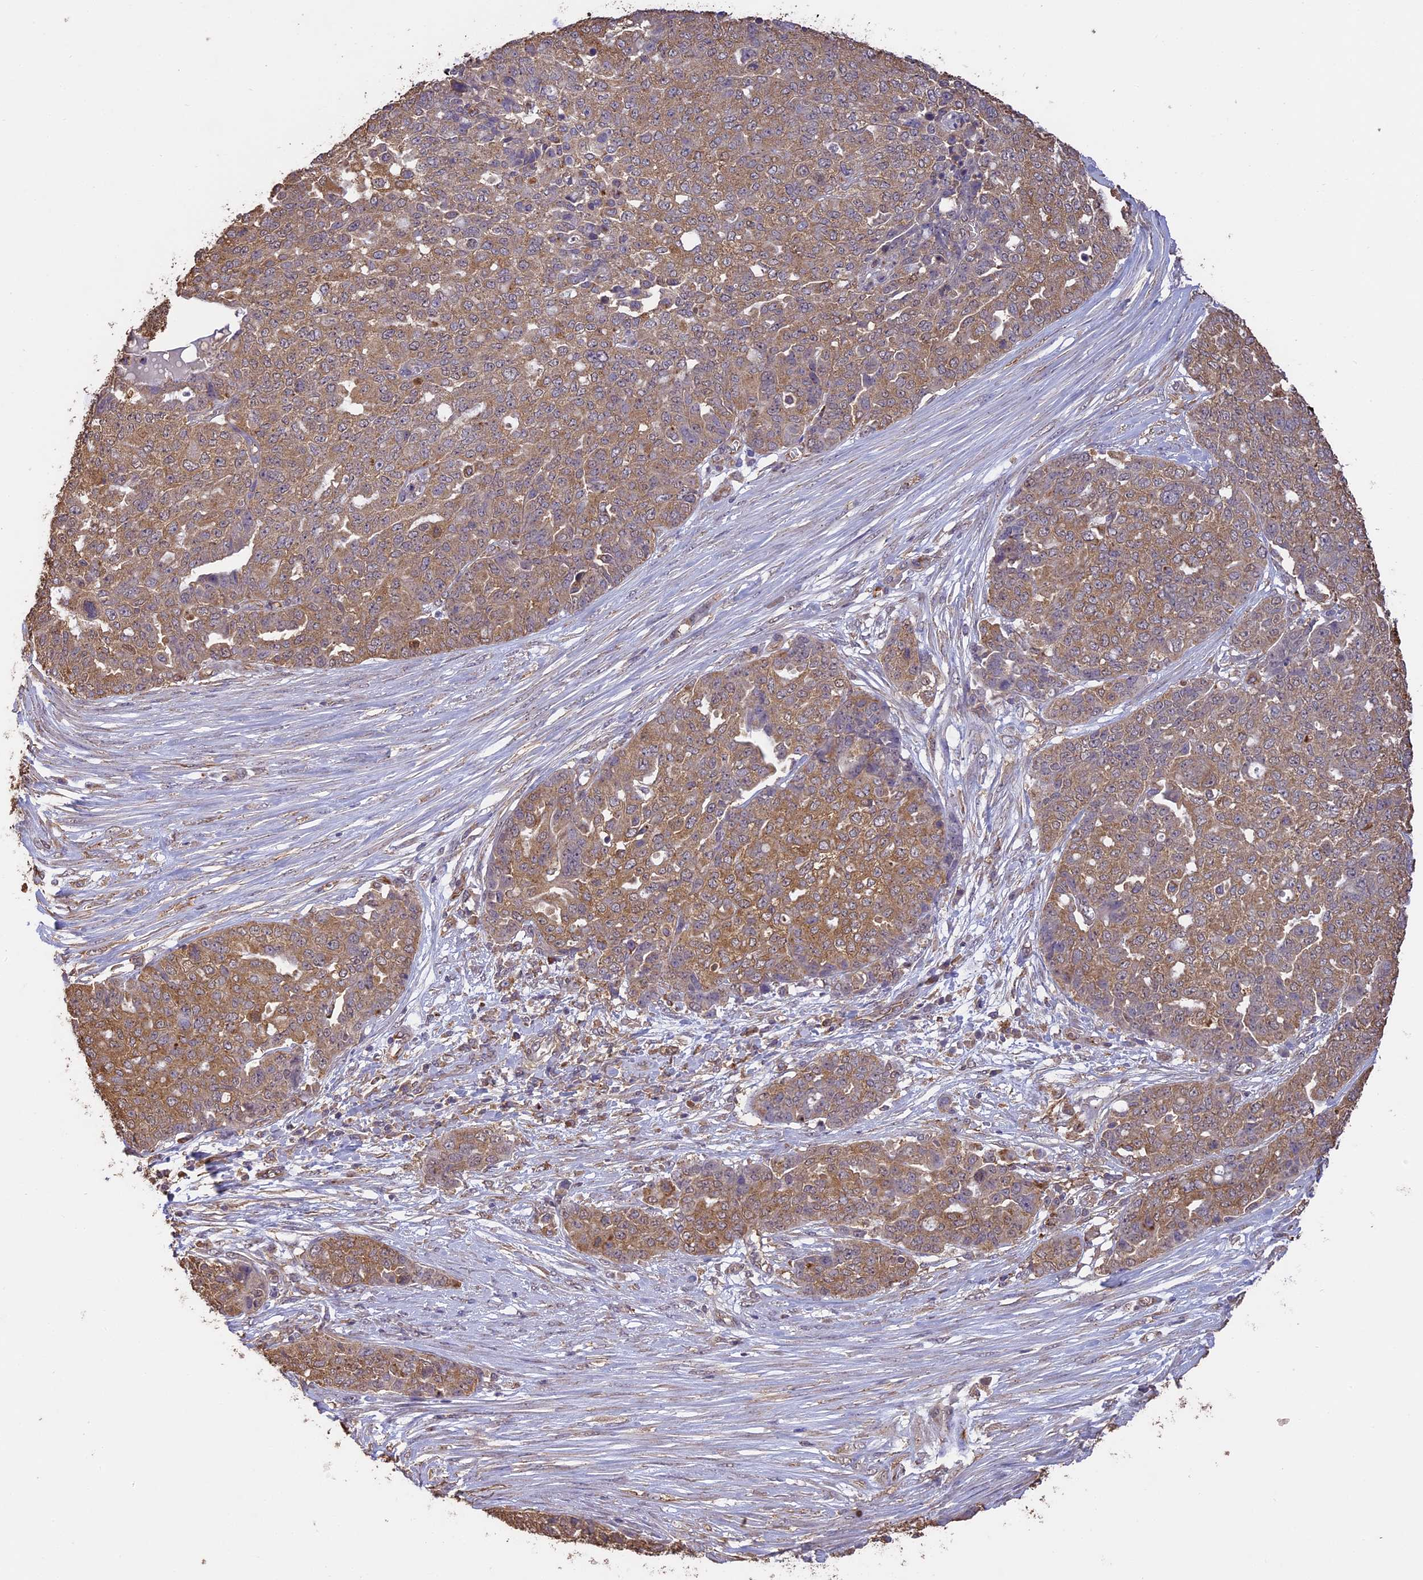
{"staining": {"intensity": "moderate", "quantity": ">75%", "location": "cytoplasmic/membranous"}, "tissue": "ovarian cancer", "cell_type": "Tumor cells", "image_type": "cancer", "snomed": [{"axis": "morphology", "description": "Cystadenocarcinoma, serous, NOS"}, {"axis": "topography", "description": "Soft tissue"}, {"axis": "topography", "description": "Ovary"}], "caption": "DAB immunohistochemical staining of human ovarian serous cystadenocarcinoma demonstrates moderate cytoplasmic/membranous protein positivity in approximately >75% of tumor cells.", "gene": "ARHGAP19", "patient": {"sex": "female", "age": 57}}